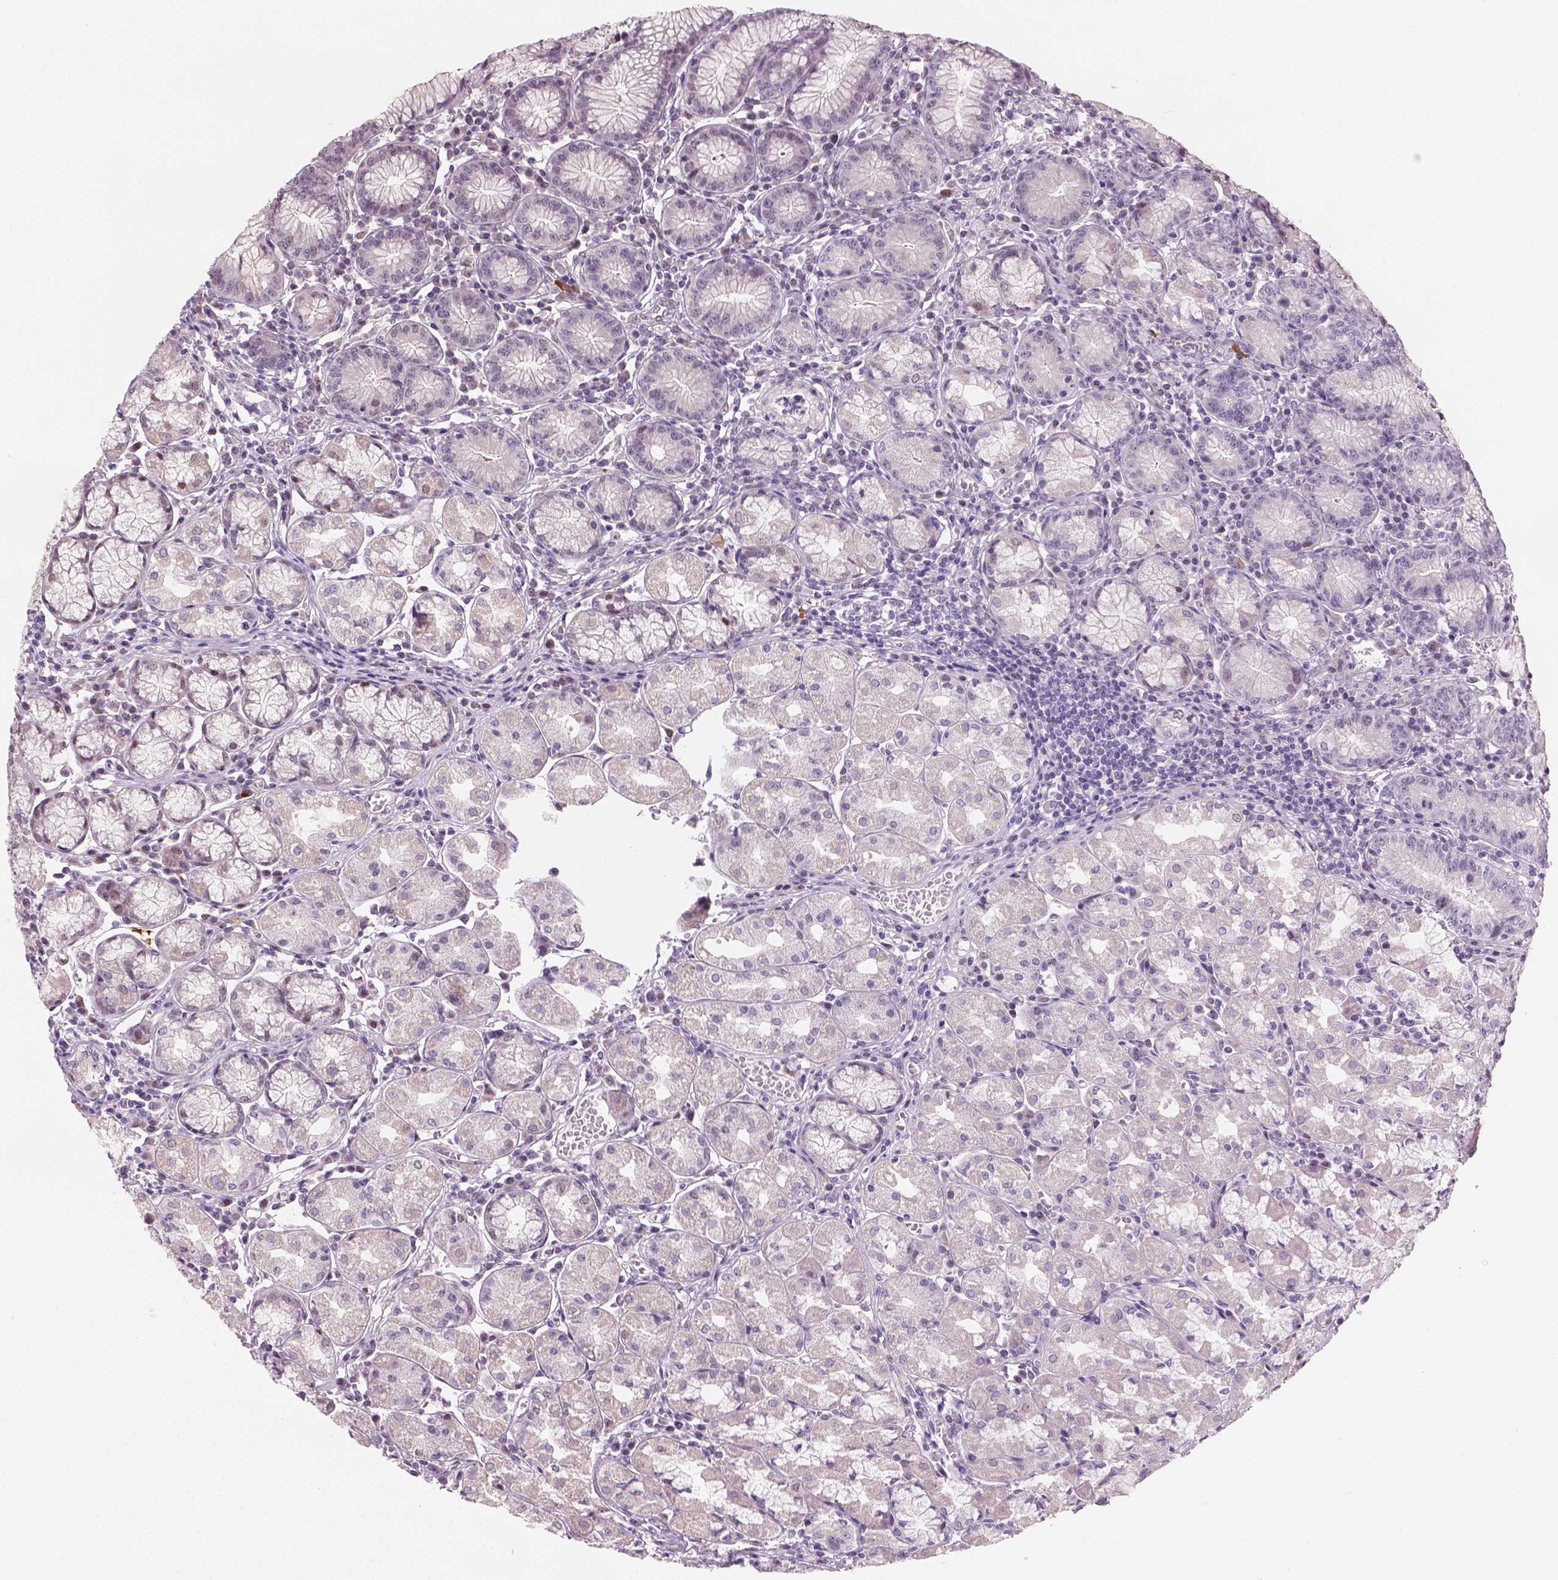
{"staining": {"intensity": "moderate", "quantity": "<25%", "location": "nuclear"}, "tissue": "stomach", "cell_type": "Glandular cells", "image_type": "normal", "snomed": [{"axis": "morphology", "description": "Normal tissue, NOS"}, {"axis": "topography", "description": "Stomach"}], "caption": "Stomach stained with DAB (3,3'-diaminobenzidine) IHC reveals low levels of moderate nuclear staining in about <25% of glandular cells.", "gene": "C1orf112", "patient": {"sex": "male", "age": 55}}